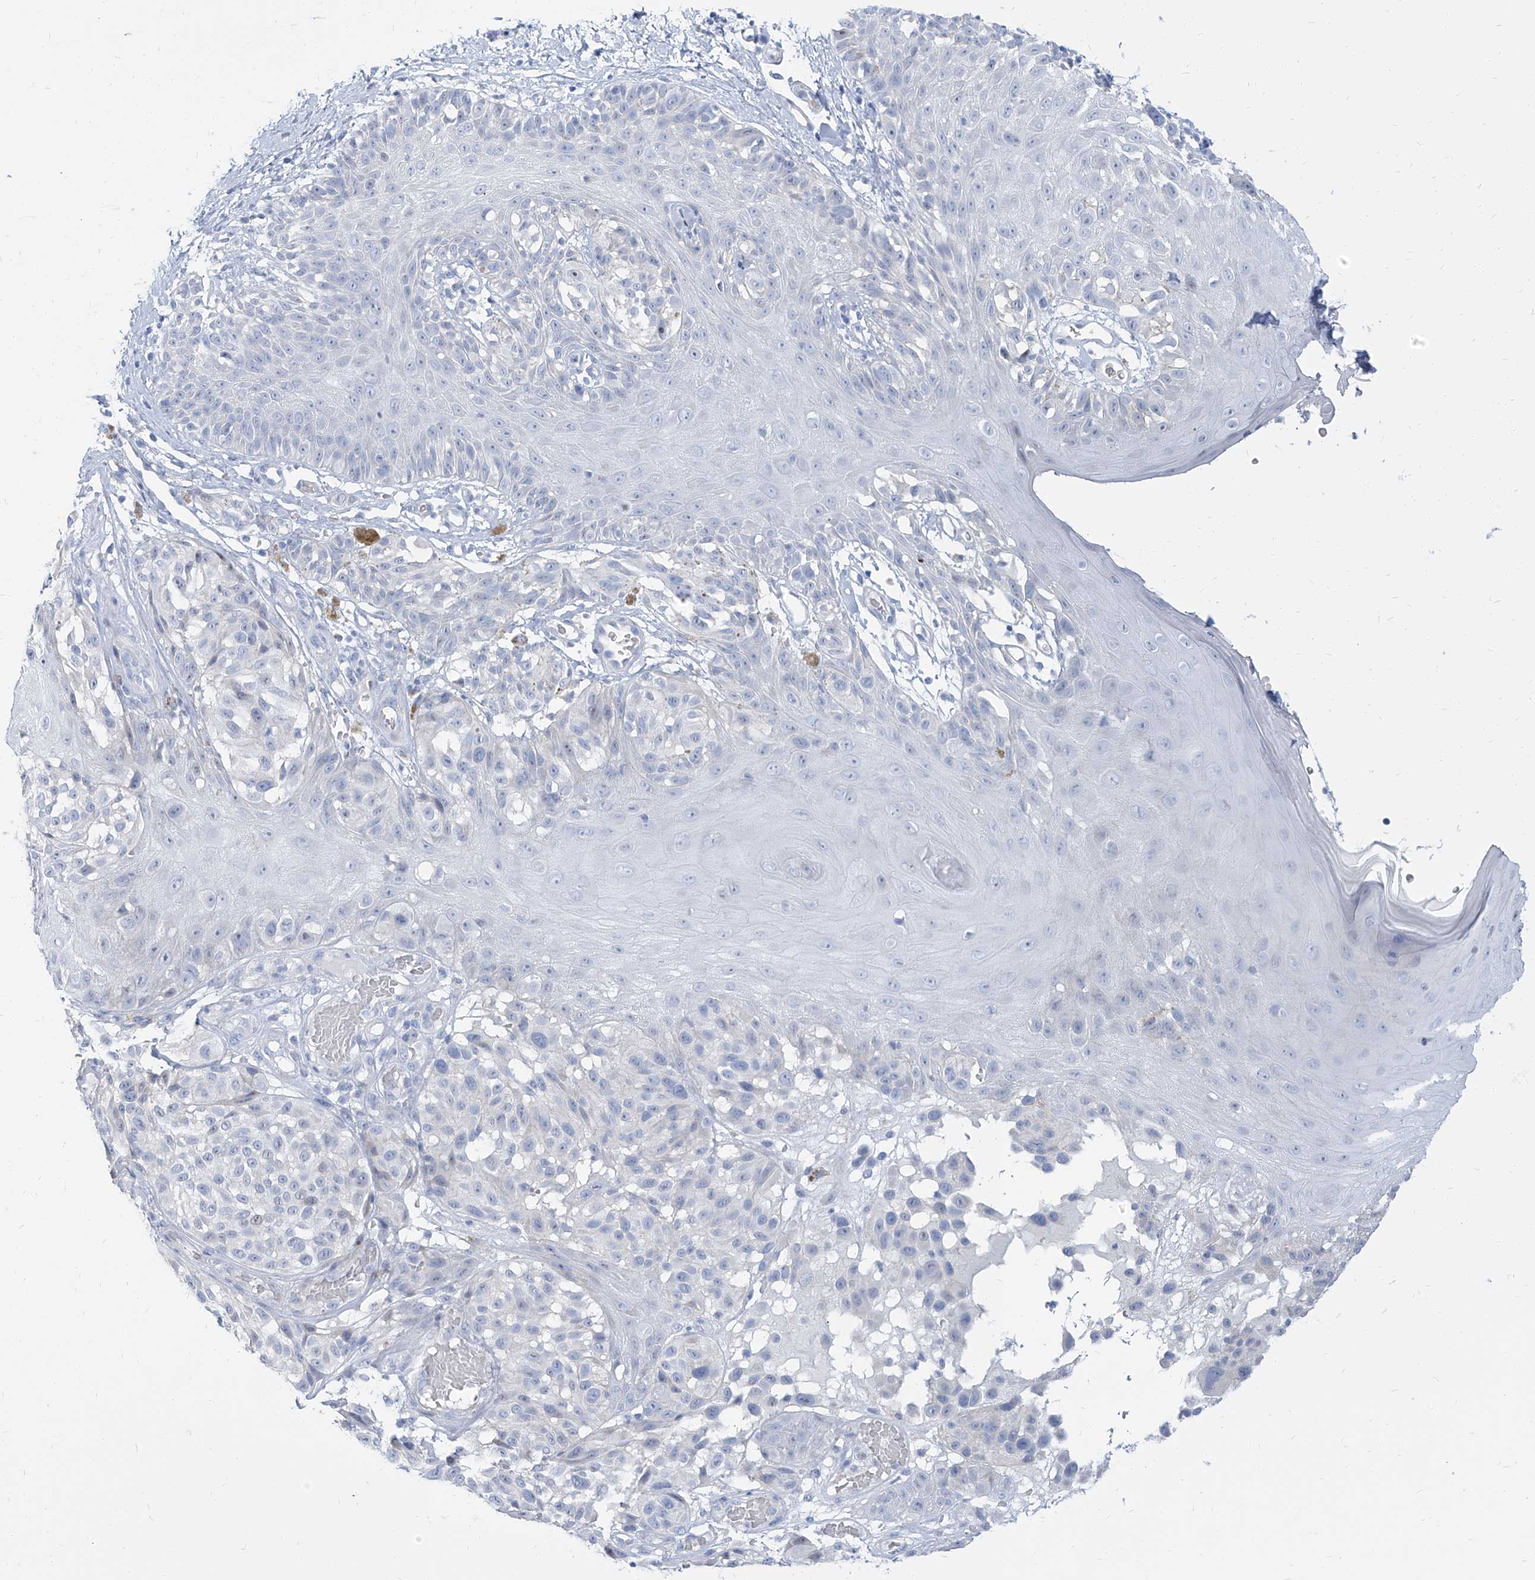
{"staining": {"intensity": "negative", "quantity": "none", "location": "none"}, "tissue": "melanoma", "cell_type": "Tumor cells", "image_type": "cancer", "snomed": [{"axis": "morphology", "description": "Malignant melanoma, NOS"}, {"axis": "topography", "description": "Skin"}], "caption": "Protein analysis of malignant melanoma displays no significant expression in tumor cells.", "gene": "TXLNB", "patient": {"sex": "male", "age": 83}}